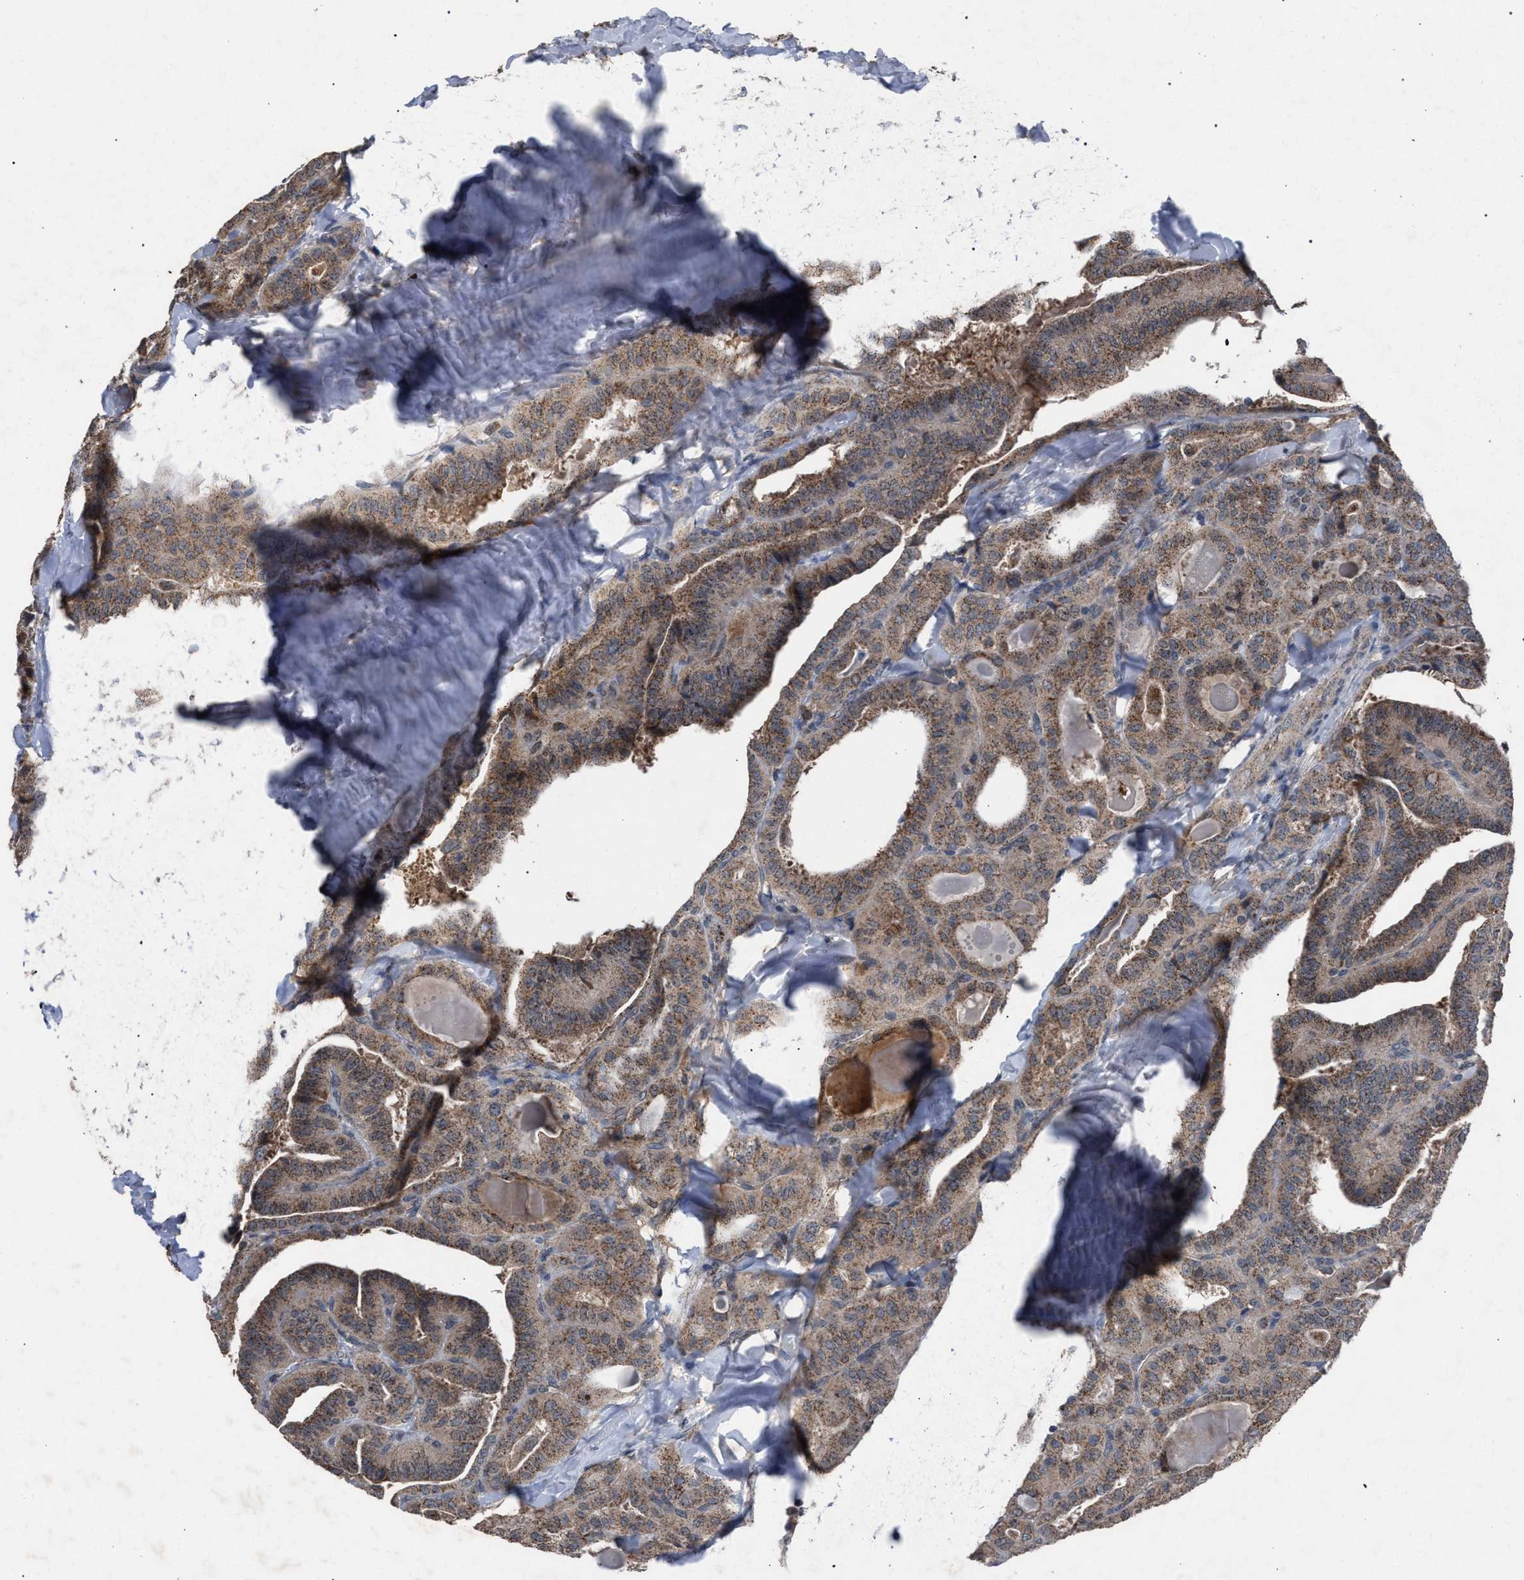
{"staining": {"intensity": "weak", "quantity": ">75%", "location": "cytoplasmic/membranous"}, "tissue": "thyroid cancer", "cell_type": "Tumor cells", "image_type": "cancer", "snomed": [{"axis": "morphology", "description": "Papillary adenocarcinoma, NOS"}, {"axis": "topography", "description": "Thyroid gland"}], "caption": "There is low levels of weak cytoplasmic/membranous expression in tumor cells of papillary adenocarcinoma (thyroid), as demonstrated by immunohistochemical staining (brown color).", "gene": "HSD17B4", "patient": {"sex": "male", "age": 77}}